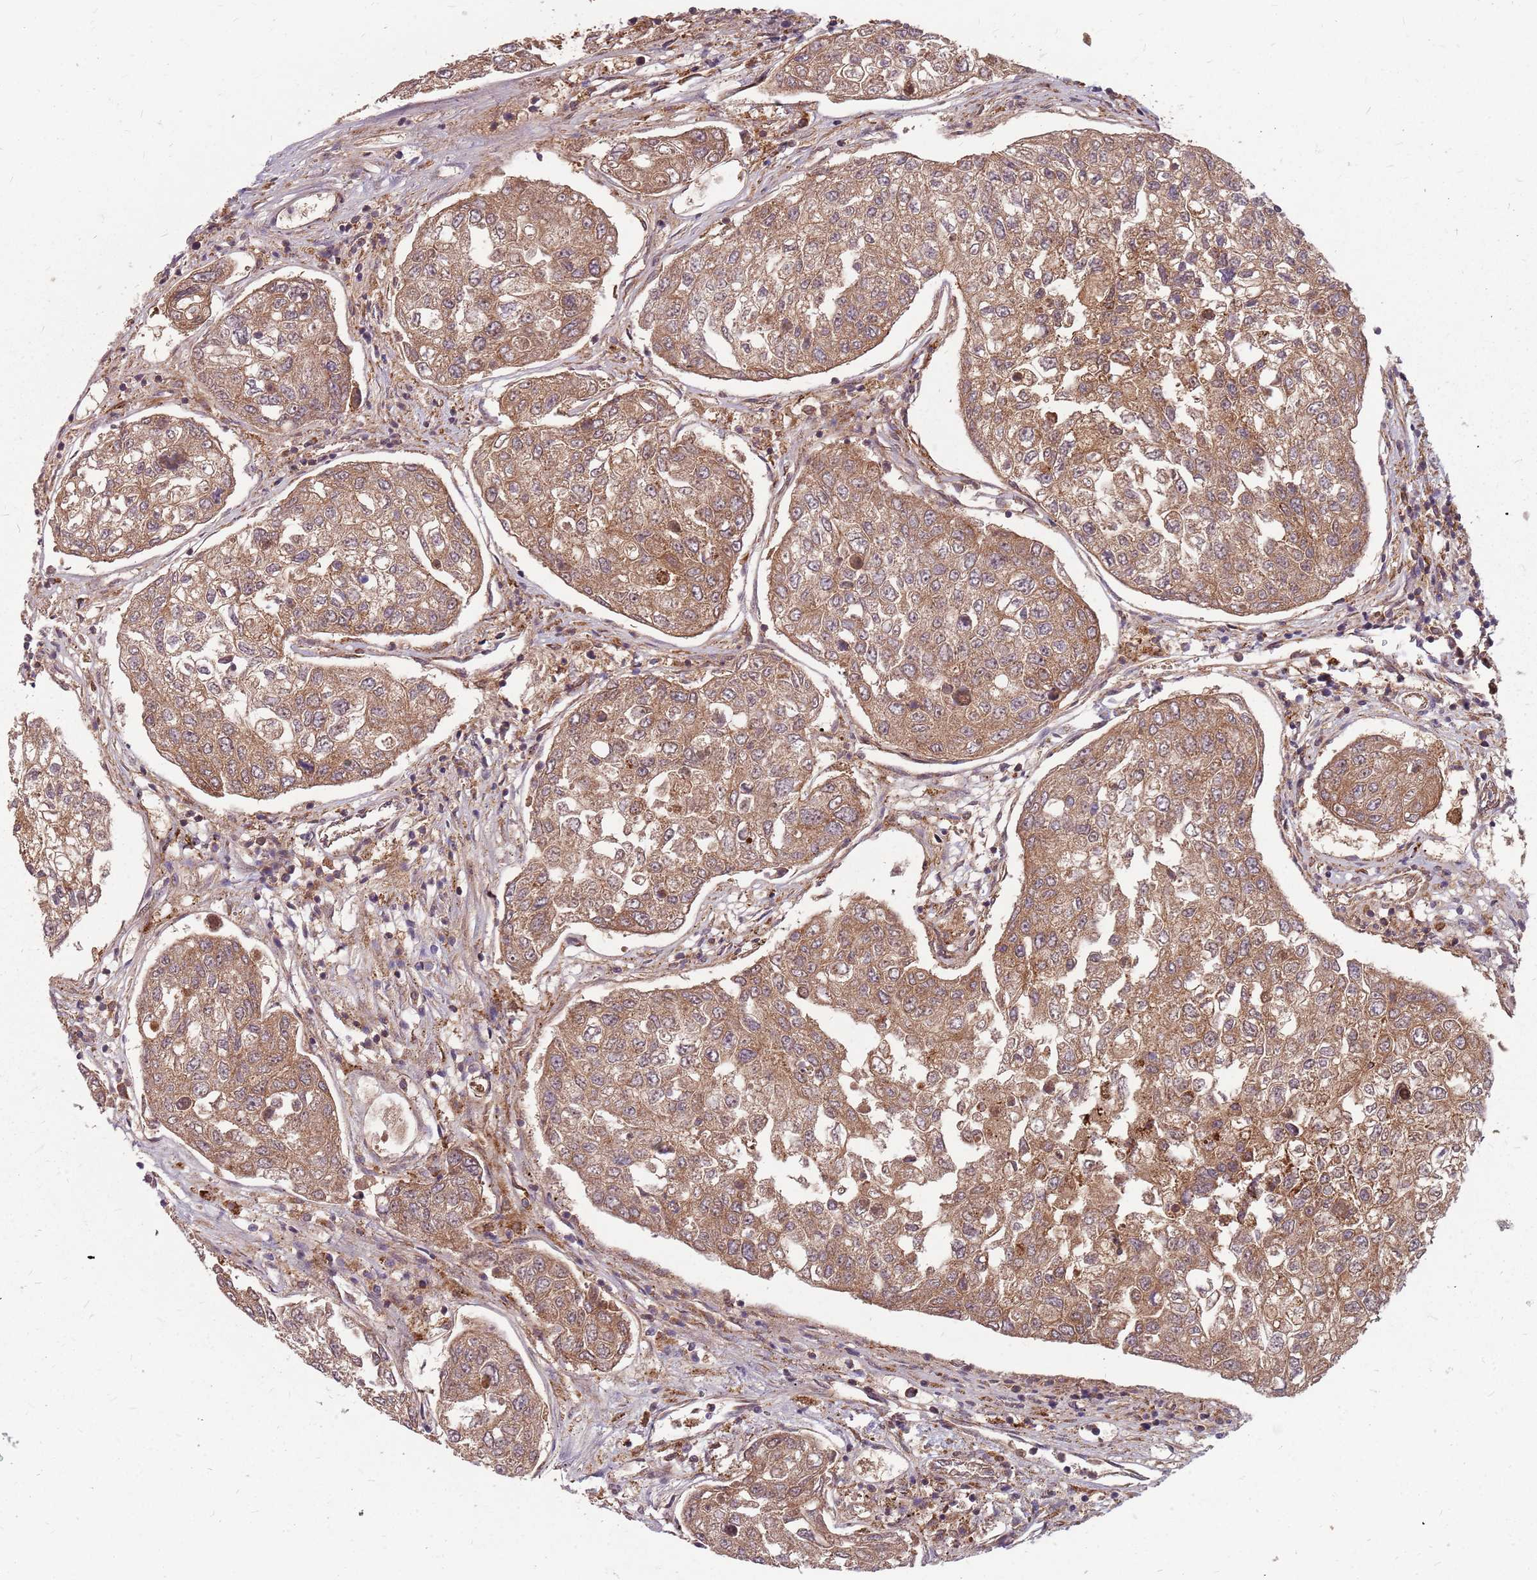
{"staining": {"intensity": "moderate", "quantity": ">75%", "location": "cytoplasmic/membranous"}, "tissue": "urothelial cancer", "cell_type": "Tumor cells", "image_type": "cancer", "snomed": [{"axis": "morphology", "description": "Urothelial carcinoma, High grade"}, {"axis": "topography", "description": "Lymph node"}, {"axis": "topography", "description": "Urinary bladder"}], "caption": "Protein analysis of urothelial cancer tissue exhibits moderate cytoplasmic/membranous positivity in about >75% of tumor cells. The staining is performed using DAB (3,3'-diaminobenzidine) brown chromogen to label protein expression. The nuclei are counter-stained blue using hematoxylin.", "gene": "NME4", "patient": {"sex": "male", "age": 51}}